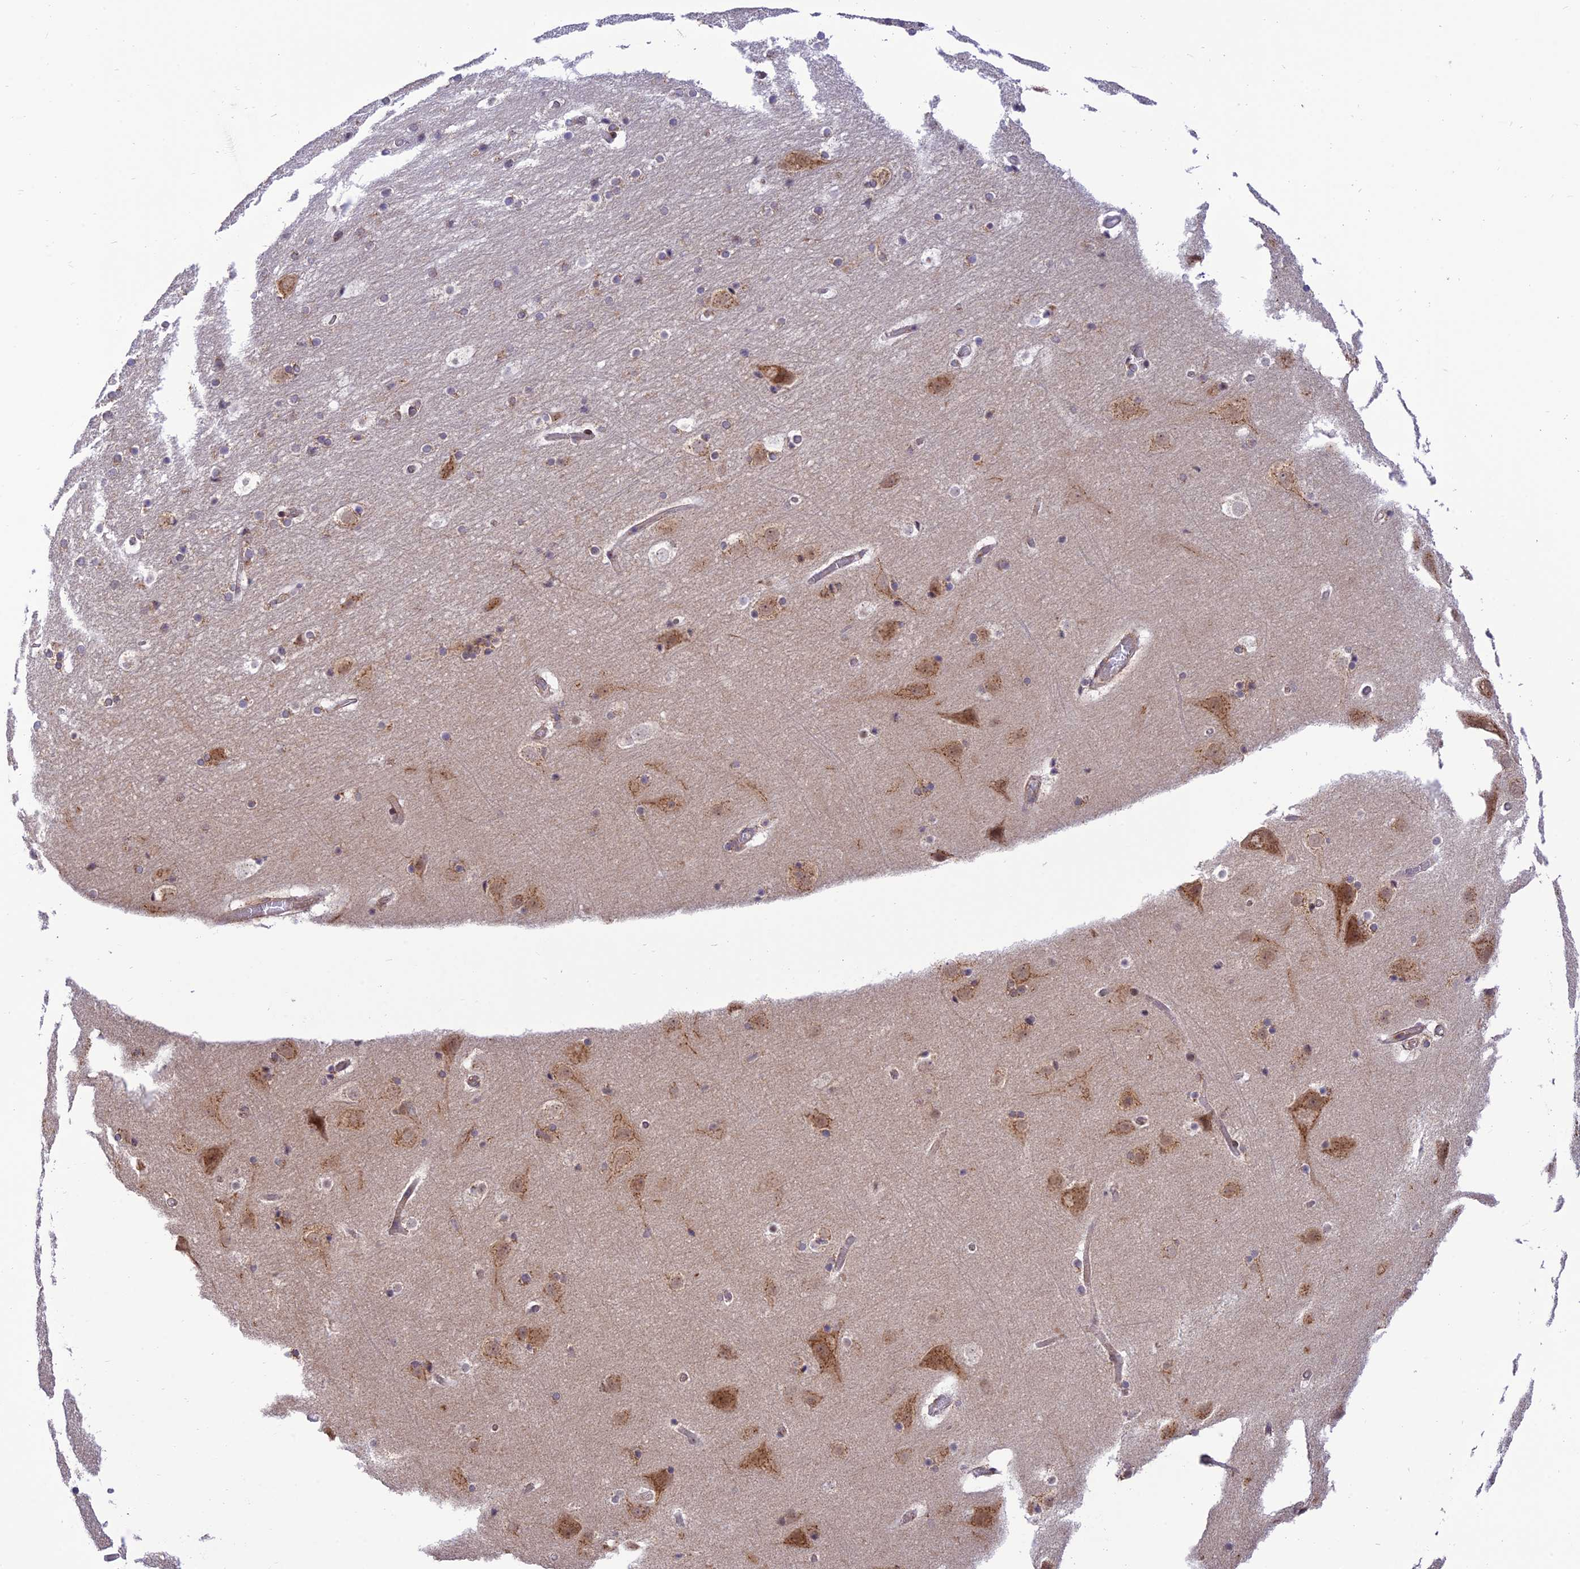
{"staining": {"intensity": "weak", "quantity": ">75%", "location": "cytoplasmic/membranous"}, "tissue": "cerebral cortex", "cell_type": "Endothelial cells", "image_type": "normal", "snomed": [{"axis": "morphology", "description": "Normal tissue, NOS"}, {"axis": "topography", "description": "Cerebral cortex"}], "caption": "Protein expression analysis of unremarkable cerebral cortex reveals weak cytoplasmic/membranous positivity in about >75% of endothelial cells.", "gene": "GOLGA3", "patient": {"sex": "male", "age": 57}}